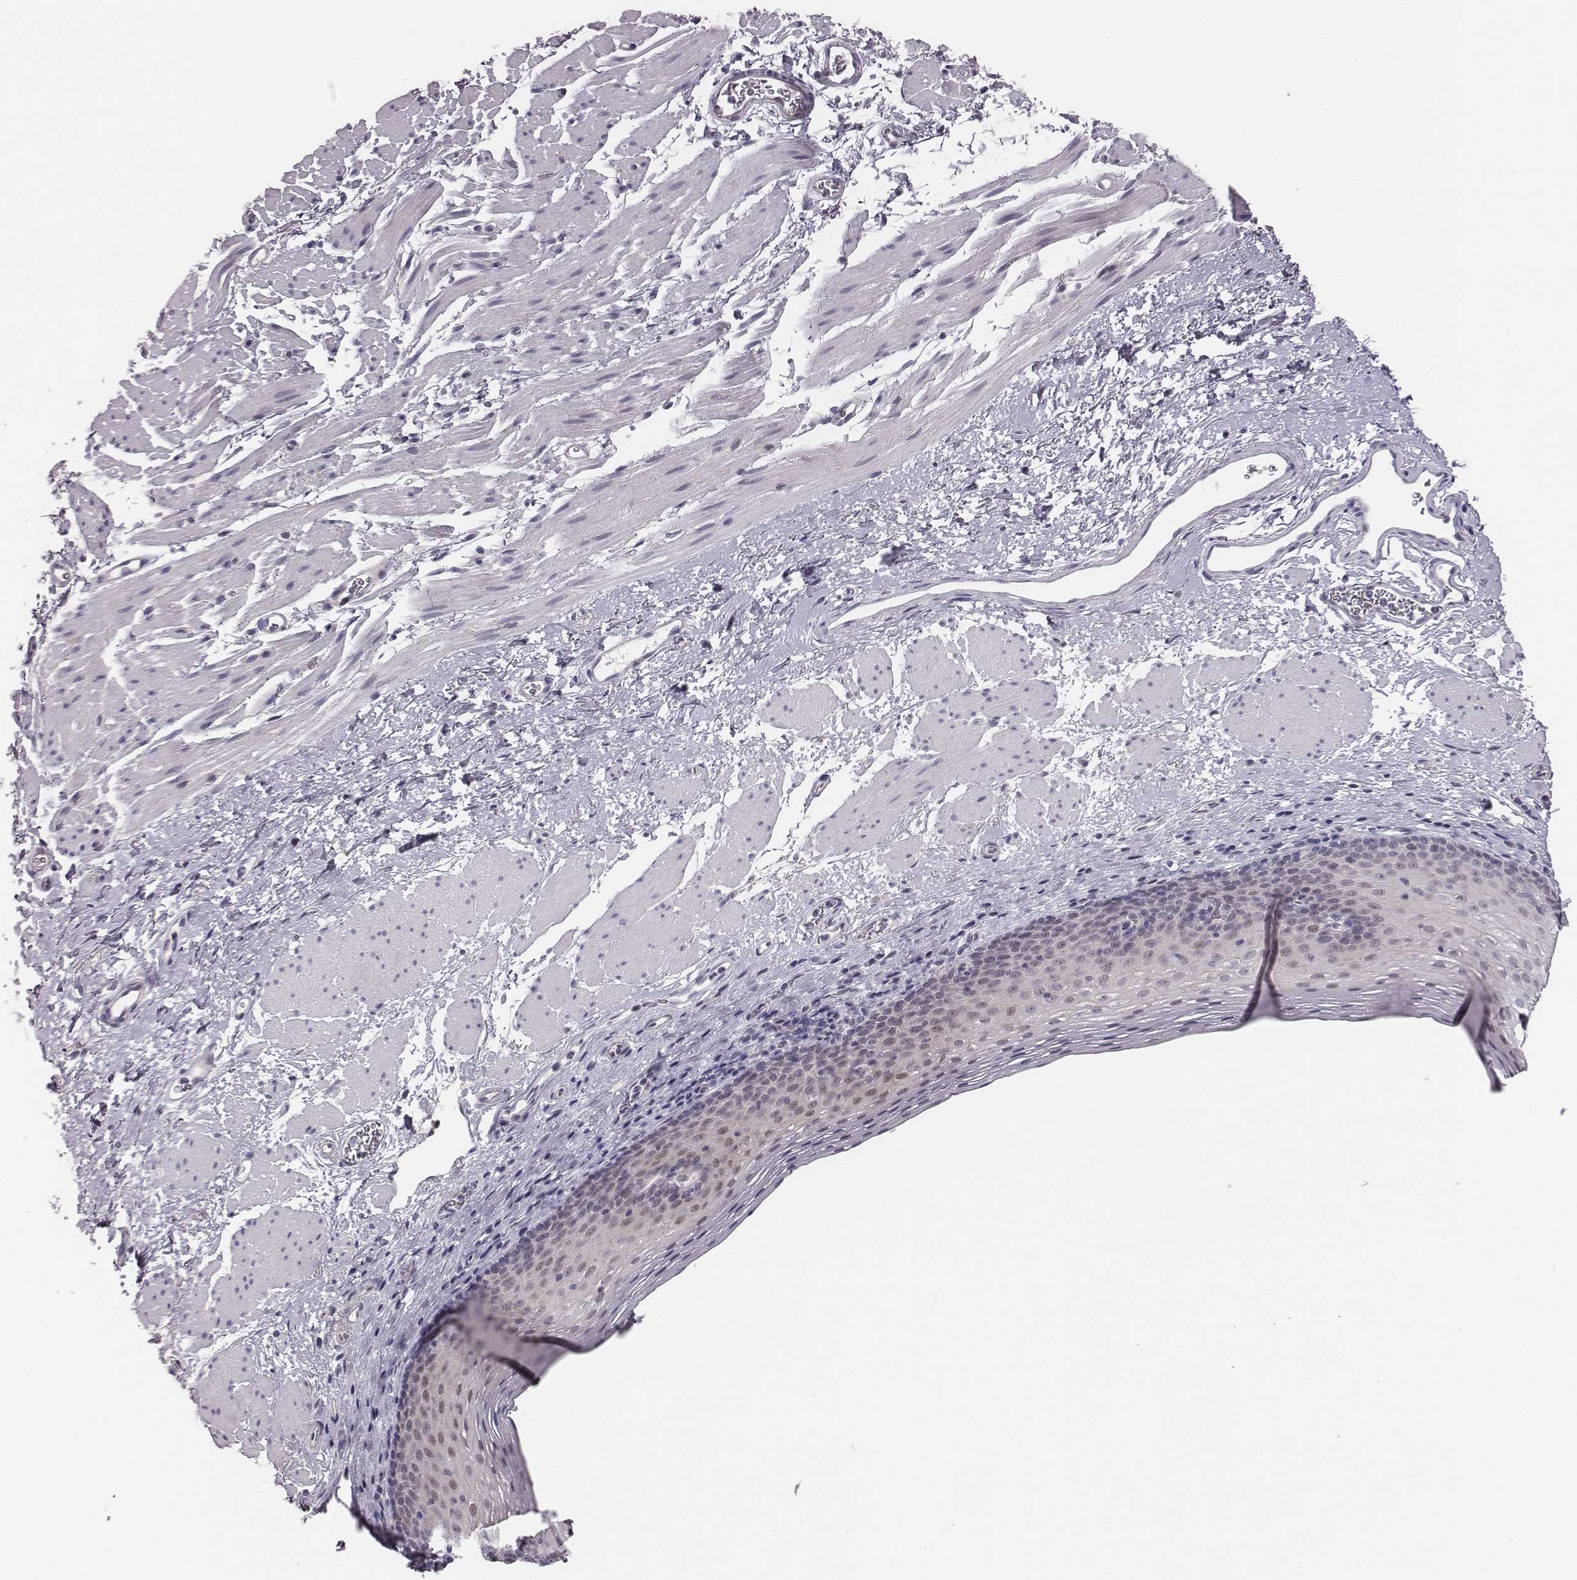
{"staining": {"intensity": "negative", "quantity": "none", "location": "none"}, "tissue": "esophagus", "cell_type": "Squamous epithelial cells", "image_type": "normal", "snomed": [{"axis": "morphology", "description": "Normal tissue, NOS"}, {"axis": "topography", "description": "Esophagus"}], "caption": "IHC histopathology image of normal esophagus: human esophagus stained with DAB (3,3'-diaminobenzidine) exhibits no significant protein positivity in squamous epithelial cells. Nuclei are stained in blue.", "gene": "CACNG4", "patient": {"sex": "female", "age": 68}}